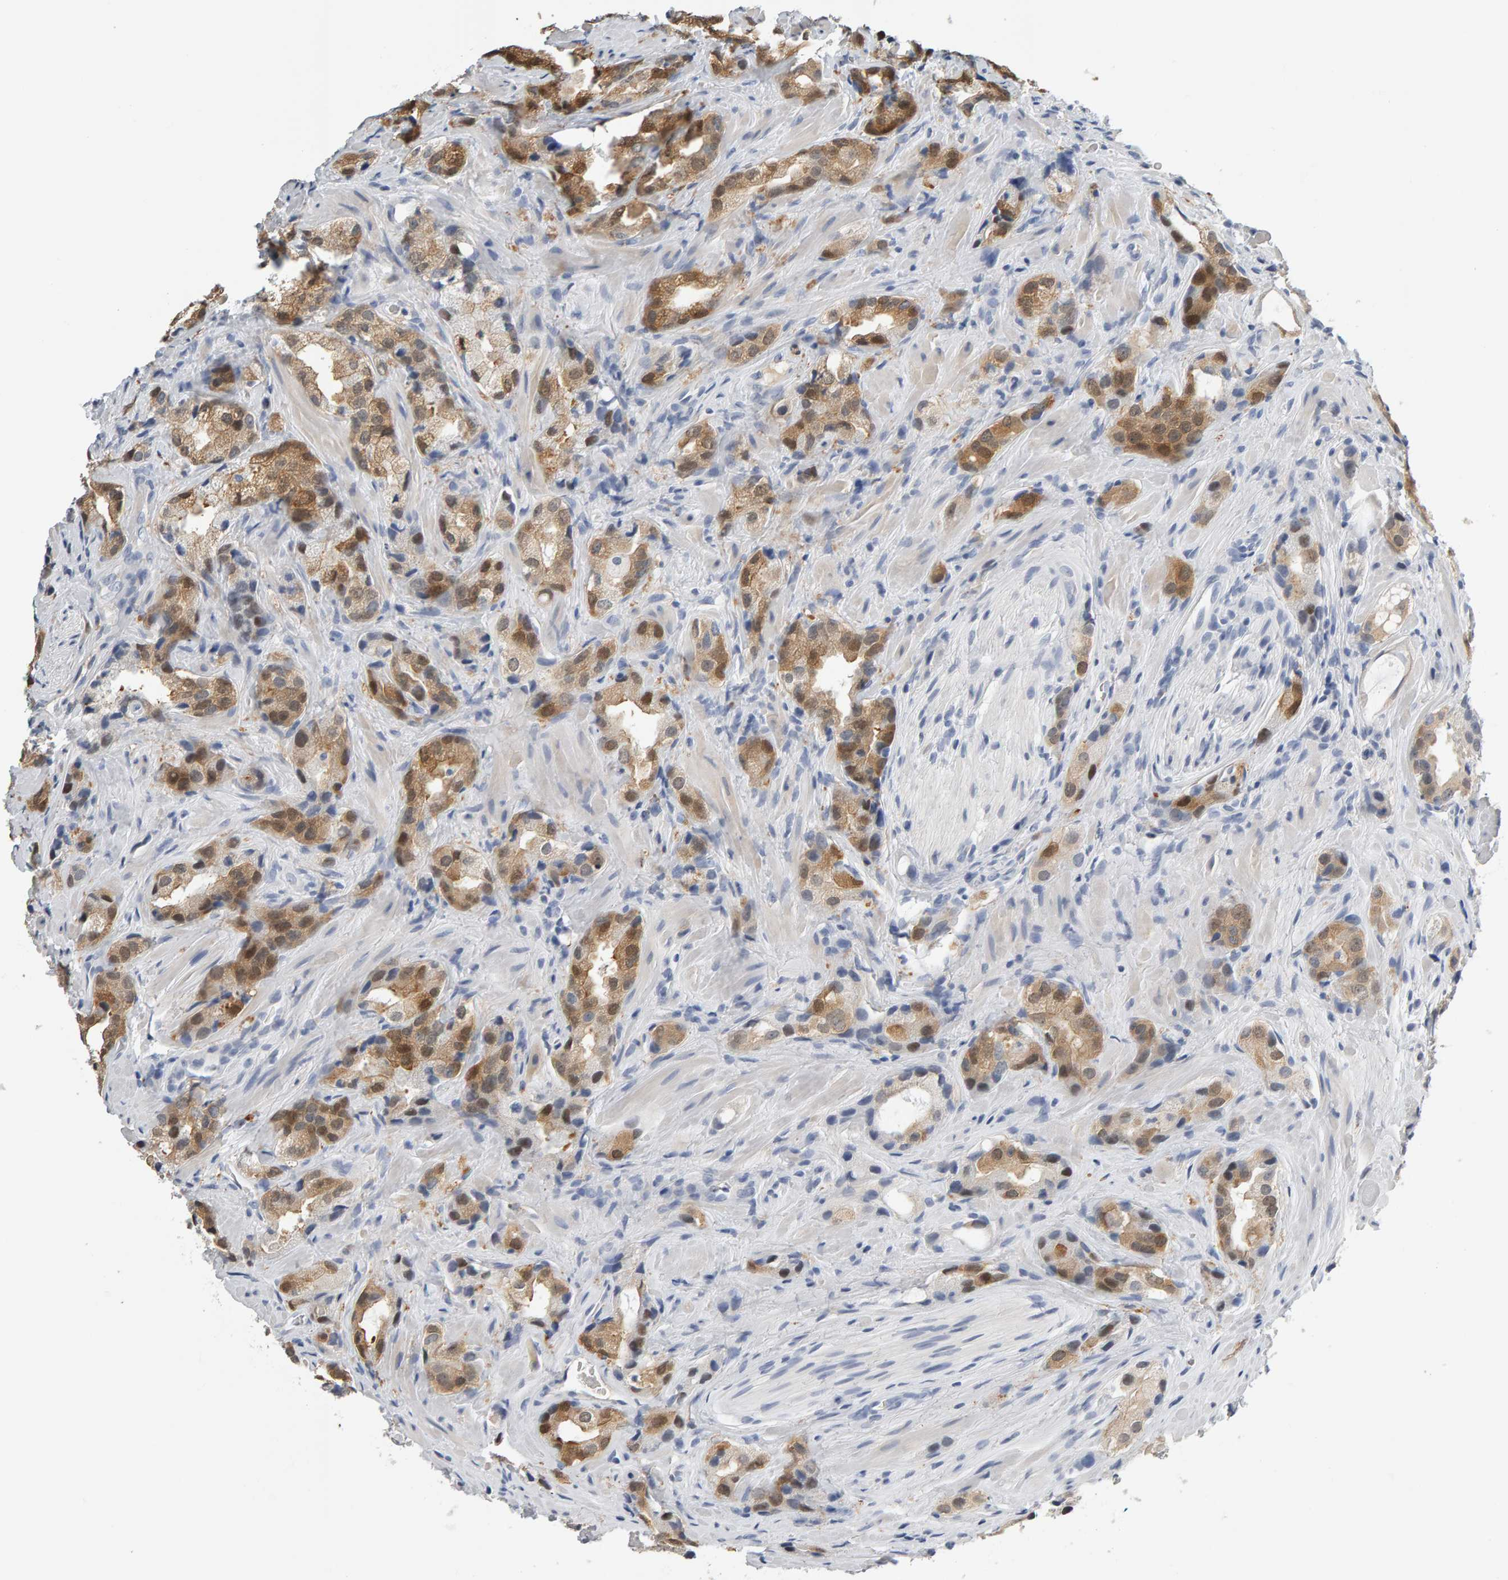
{"staining": {"intensity": "moderate", "quantity": ">75%", "location": "cytoplasmic/membranous,nuclear"}, "tissue": "prostate cancer", "cell_type": "Tumor cells", "image_type": "cancer", "snomed": [{"axis": "morphology", "description": "Adenocarcinoma, High grade"}, {"axis": "topography", "description": "Prostate"}], "caption": "Prostate cancer stained with a brown dye demonstrates moderate cytoplasmic/membranous and nuclear positive expression in approximately >75% of tumor cells.", "gene": "CTH", "patient": {"sex": "male", "age": 63}}